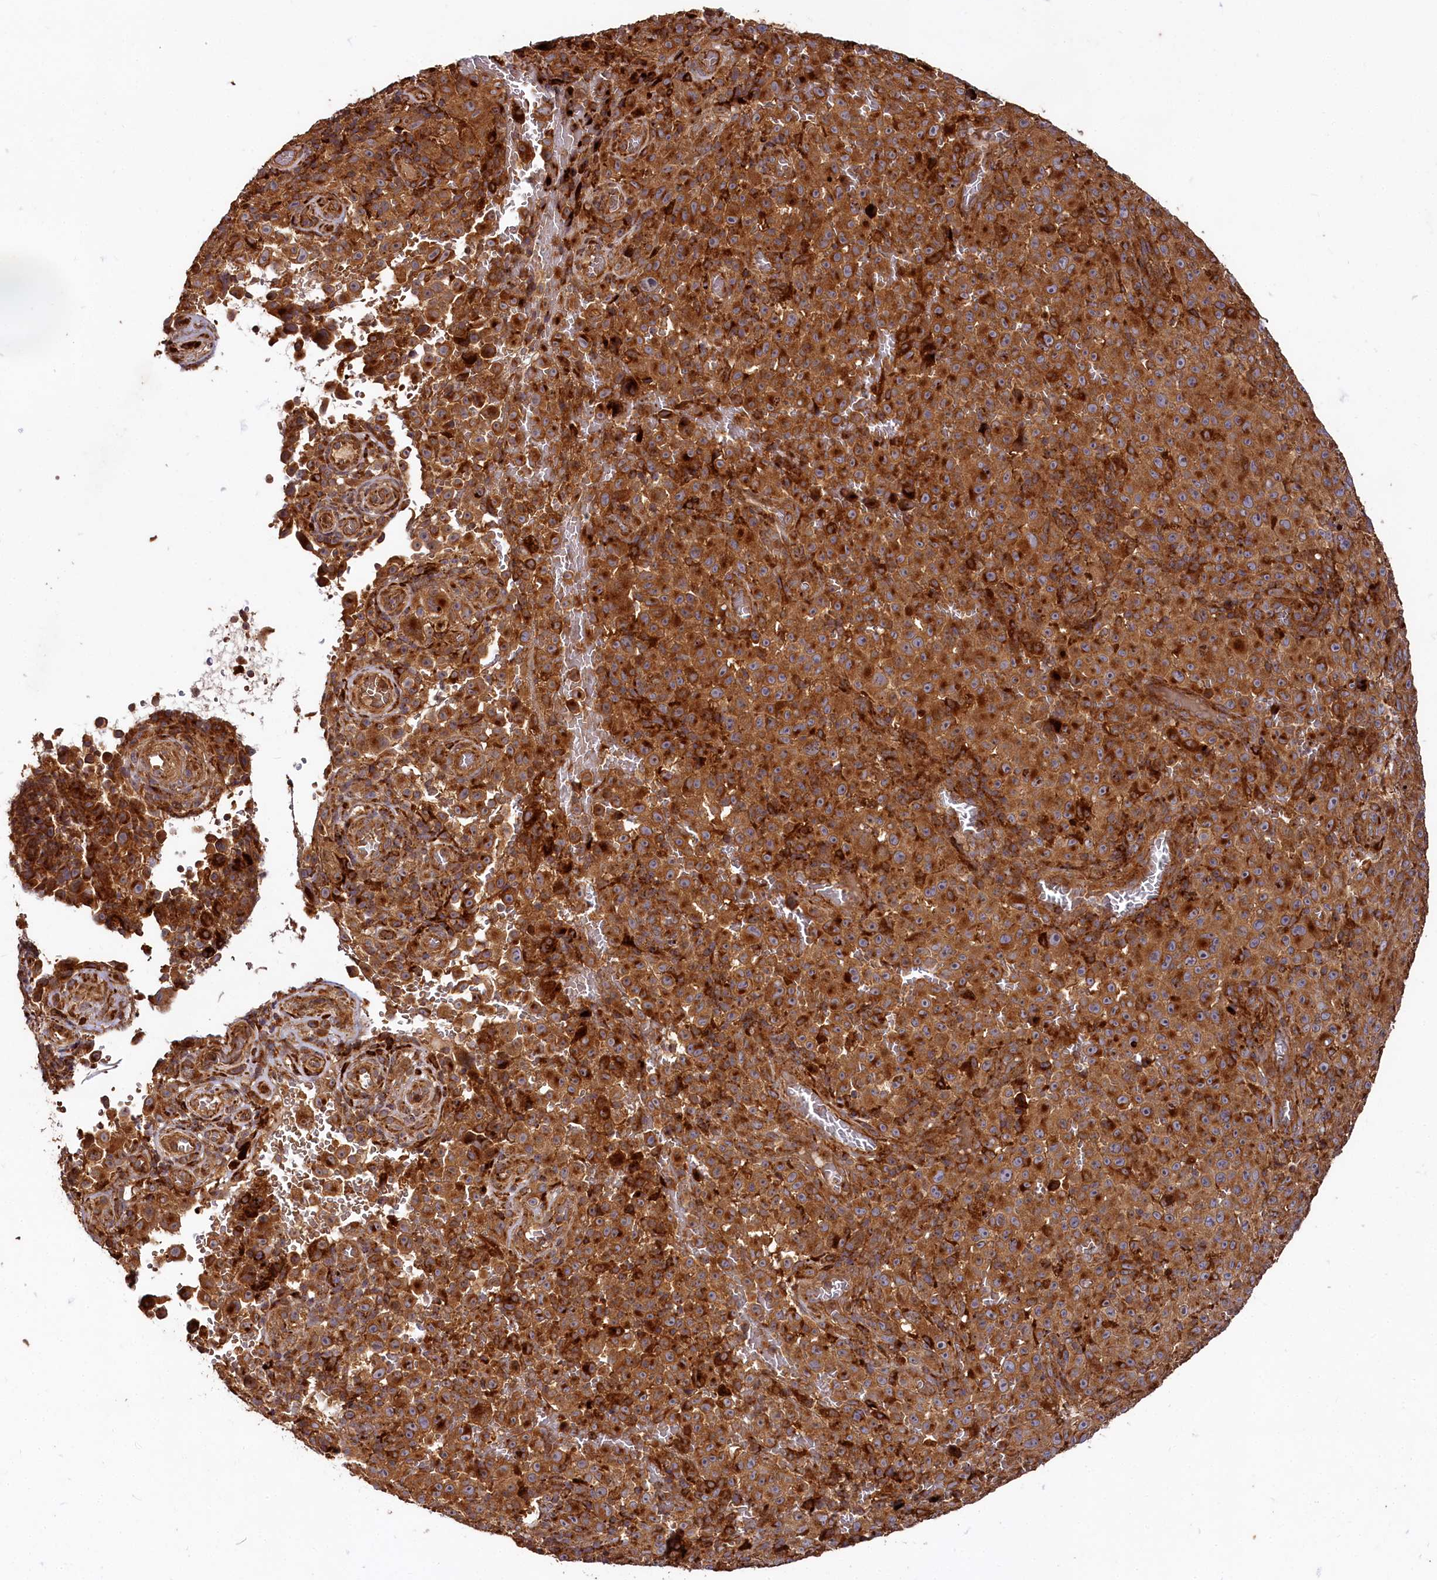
{"staining": {"intensity": "strong", "quantity": ">75%", "location": "cytoplasmic/membranous"}, "tissue": "melanoma", "cell_type": "Tumor cells", "image_type": "cancer", "snomed": [{"axis": "morphology", "description": "Malignant melanoma, NOS"}, {"axis": "topography", "description": "Skin"}], "caption": "Immunohistochemistry photomicrograph of neoplastic tissue: human melanoma stained using IHC exhibits high levels of strong protein expression localized specifically in the cytoplasmic/membranous of tumor cells, appearing as a cytoplasmic/membranous brown color.", "gene": "WDR73", "patient": {"sex": "female", "age": 82}}